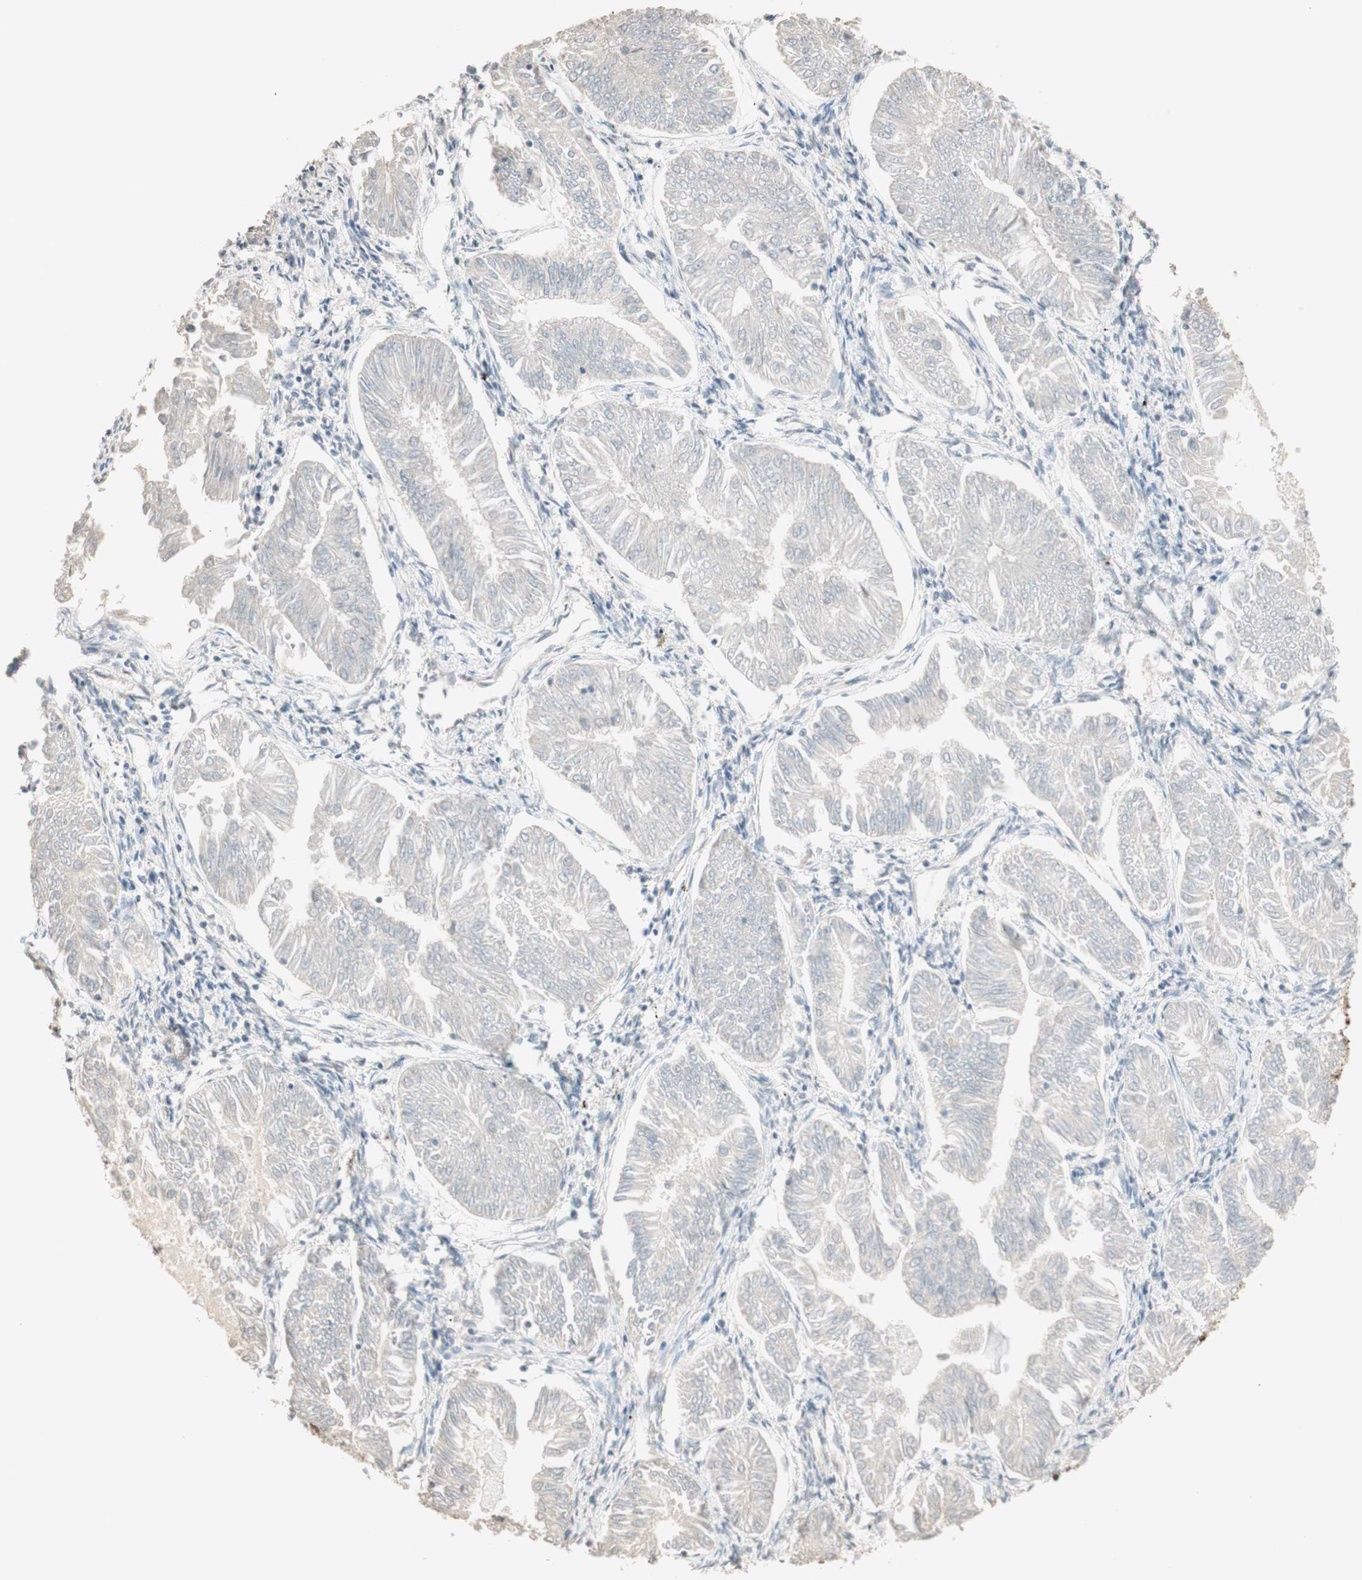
{"staining": {"intensity": "negative", "quantity": "none", "location": "none"}, "tissue": "endometrial cancer", "cell_type": "Tumor cells", "image_type": "cancer", "snomed": [{"axis": "morphology", "description": "Adenocarcinoma, NOS"}, {"axis": "topography", "description": "Endometrium"}], "caption": "This is an IHC histopathology image of human endometrial adenocarcinoma. There is no expression in tumor cells.", "gene": "TMPO", "patient": {"sex": "female", "age": 53}}